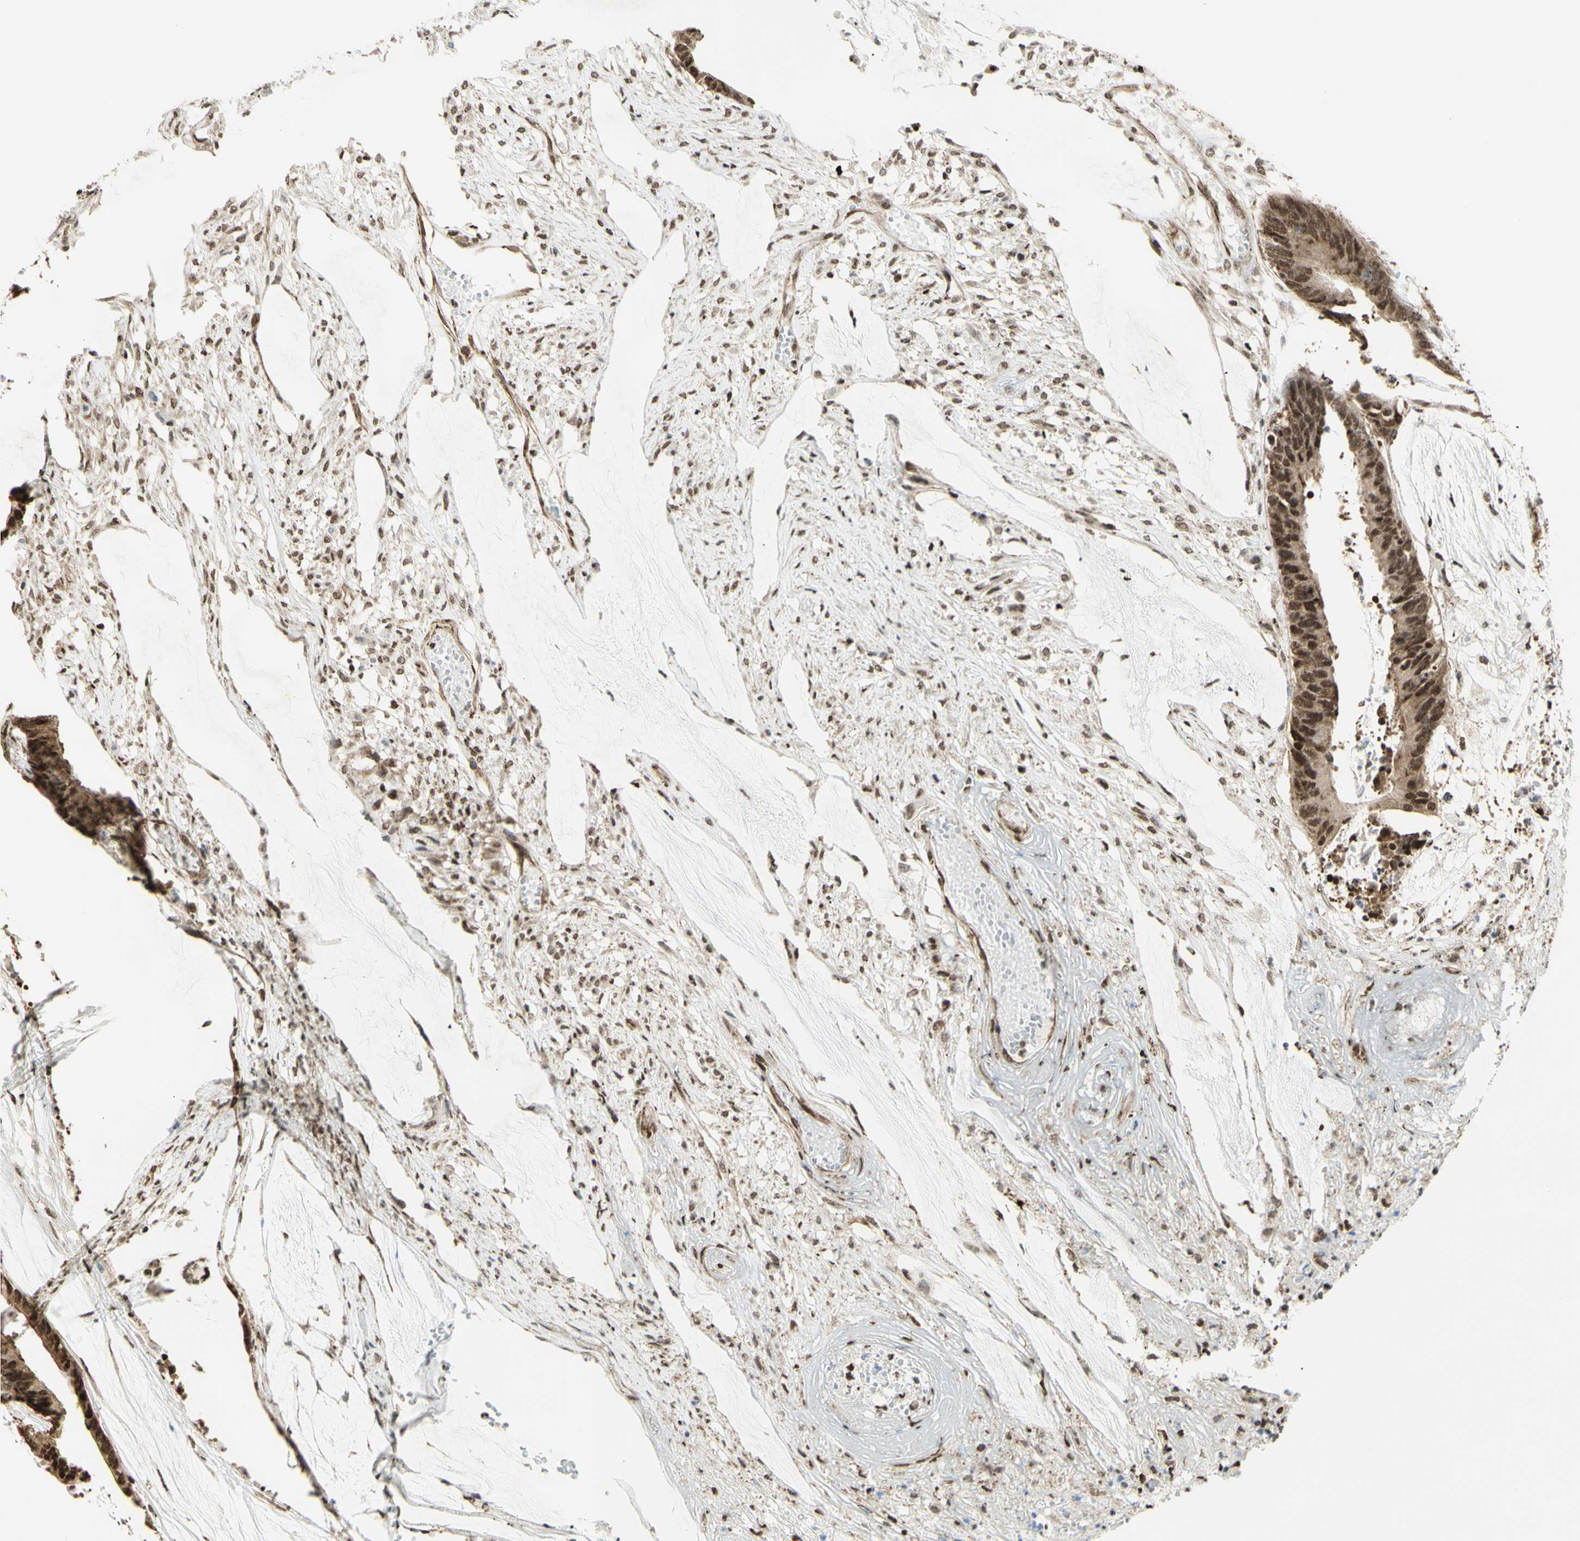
{"staining": {"intensity": "moderate", "quantity": ">75%", "location": "nuclear"}, "tissue": "colorectal cancer", "cell_type": "Tumor cells", "image_type": "cancer", "snomed": [{"axis": "morphology", "description": "Adenocarcinoma, NOS"}, {"axis": "topography", "description": "Rectum"}], "caption": "Colorectal adenocarcinoma stained for a protein shows moderate nuclear positivity in tumor cells.", "gene": "ZMYM6", "patient": {"sex": "female", "age": 66}}